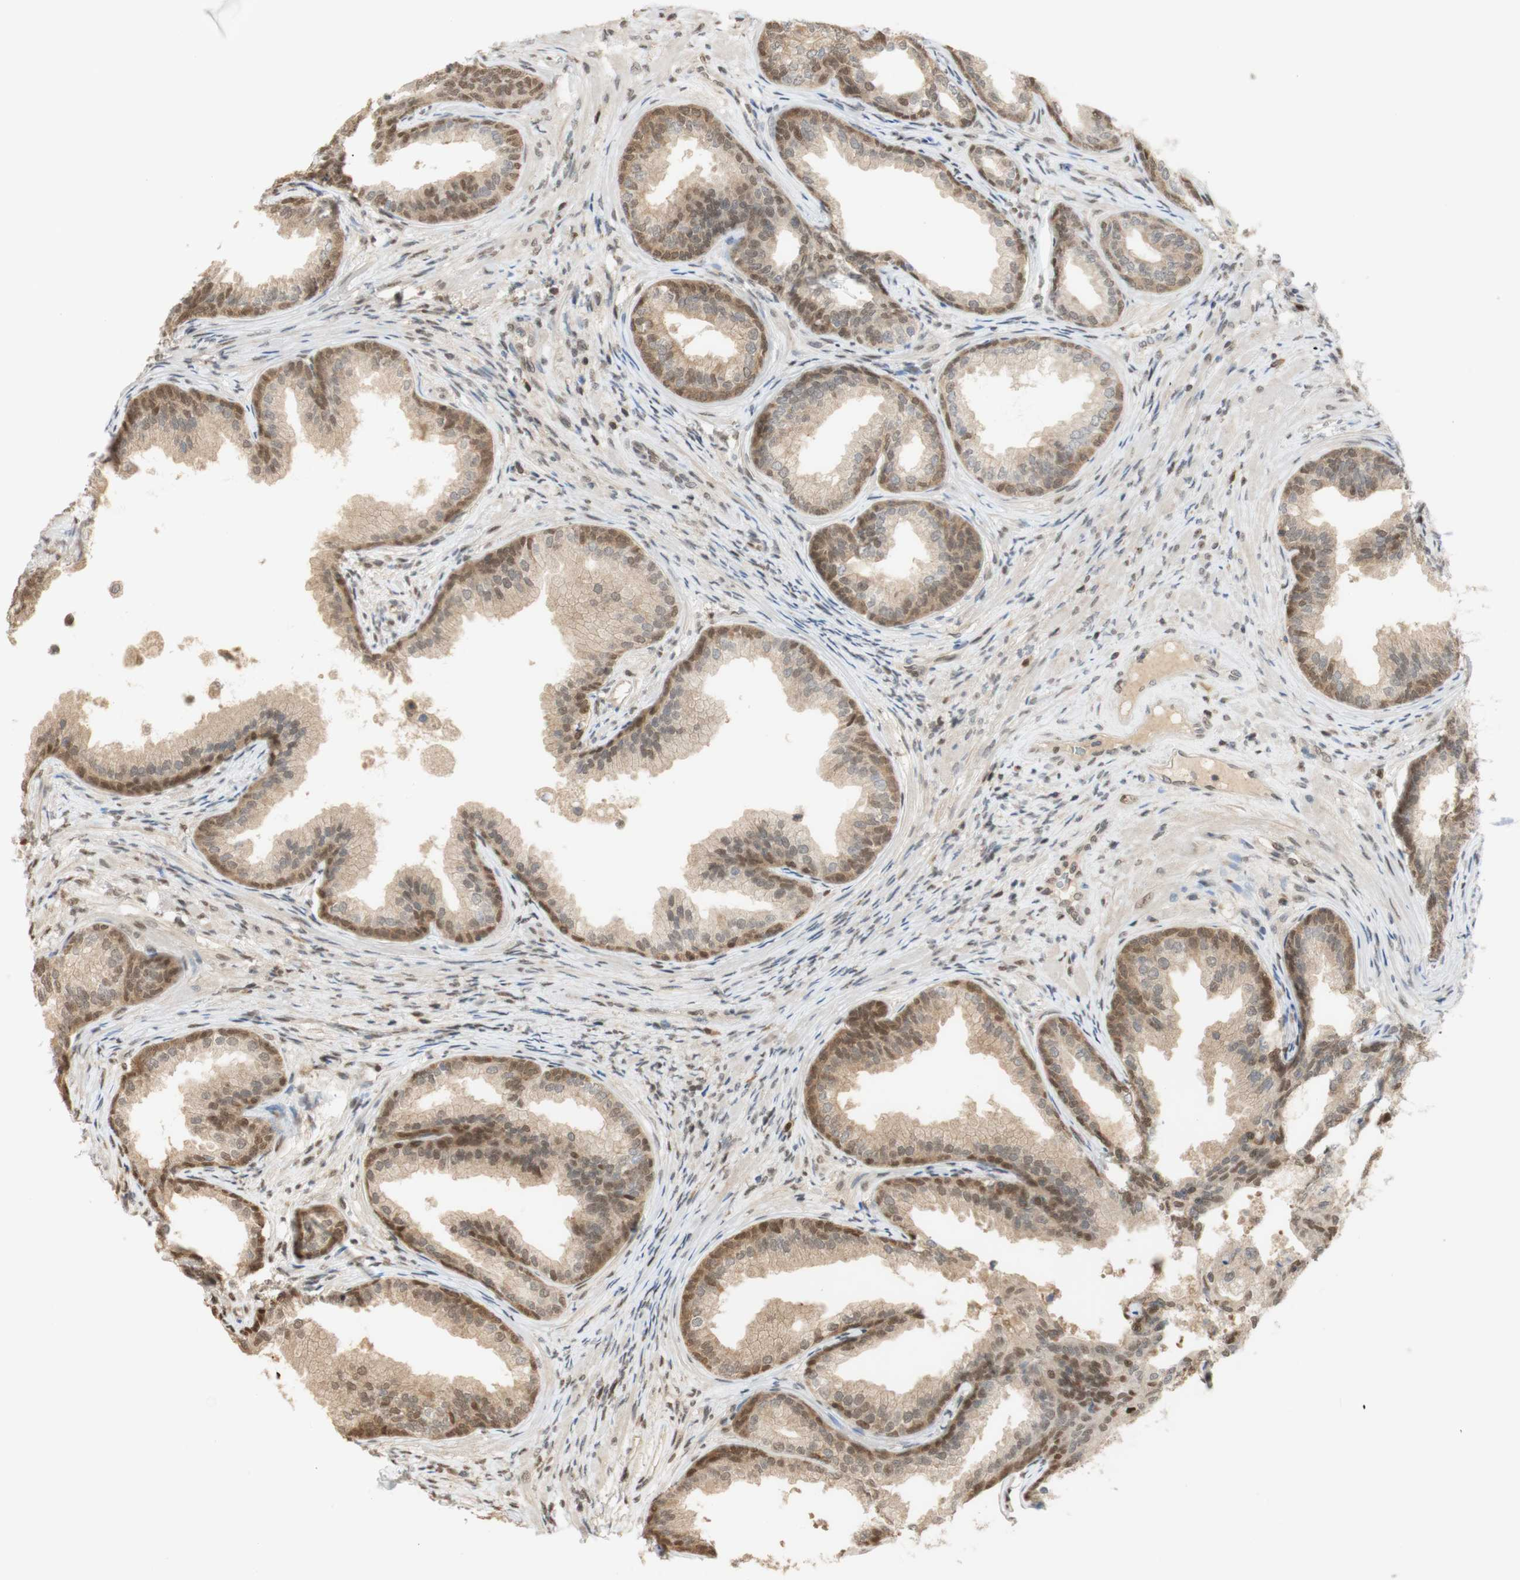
{"staining": {"intensity": "moderate", "quantity": ">75%", "location": "cytoplasmic/membranous,nuclear"}, "tissue": "prostate", "cell_type": "Glandular cells", "image_type": "normal", "snomed": [{"axis": "morphology", "description": "Normal tissue, NOS"}, {"axis": "topography", "description": "Prostate"}], "caption": "This micrograph reveals normal prostate stained with IHC to label a protein in brown. The cytoplasmic/membranous,nuclear of glandular cells show moderate positivity for the protein. Nuclei are counter-stained blue.", "gene": "NAP1L4", "patient": {"sex": "male", "age": 76}}